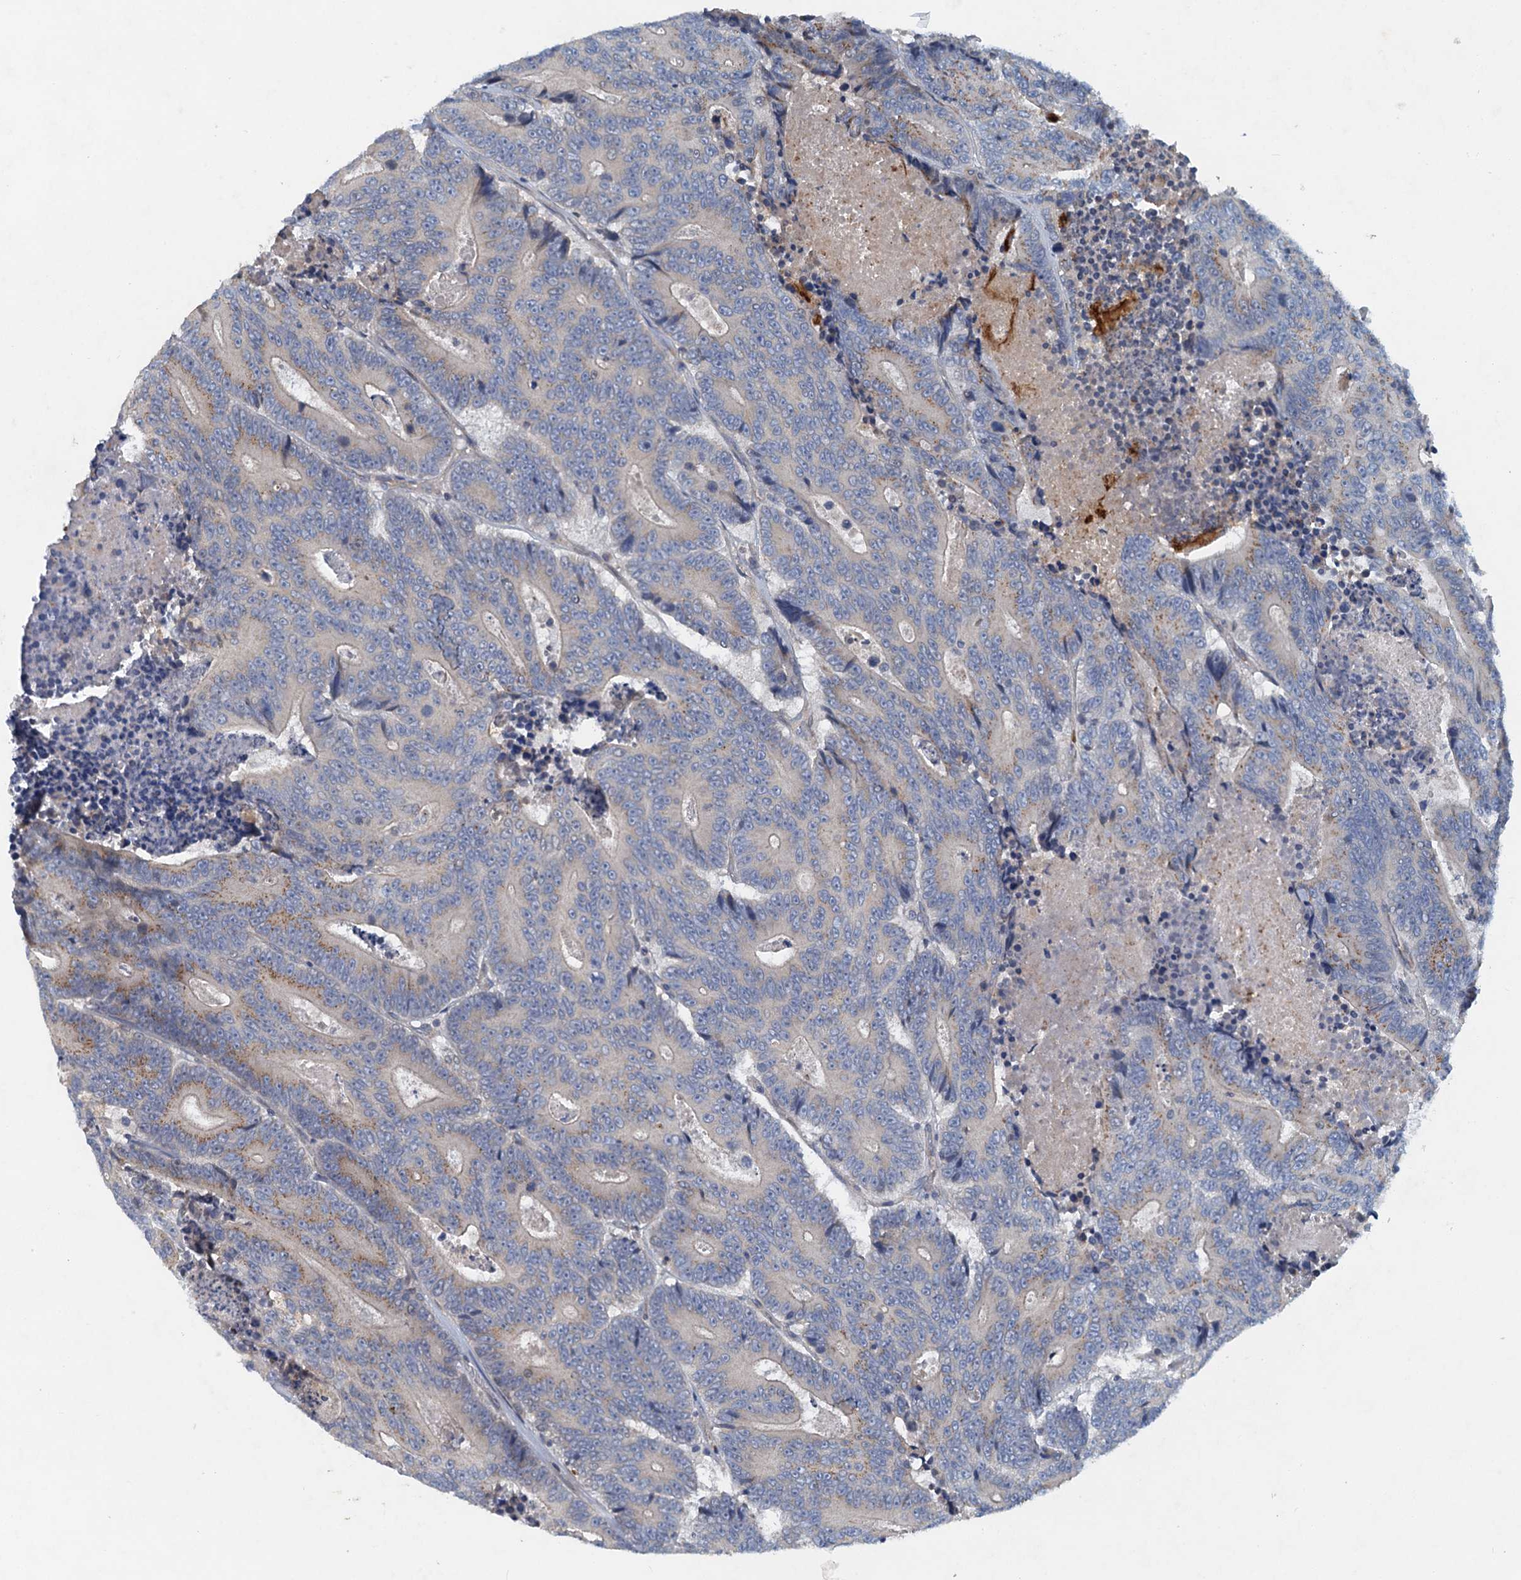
{"staining": {"intensity": "moderate", "quantity": "<25%", "location": "cytoplasmic/membranous"}, "tissue": "colorectal cancer", "cell_type": "Tumor cells", "image_type": "cancer", "snomed": [{"axis": "morphology", "description": "Adenocarcinoma, NOS"}, {"axis": "topography", "description": "Colon"}], "caption": "DAB (3,3'-diaminobenzidine) immunohistochemical staining of human adenocarcinoma (colorectal) exhibits moderate cytoplasmic/membranous protein expression in approximately <25% of tumor cells.", "gene": "NBEA", "patient": {"sex": "male", "age": 83}}